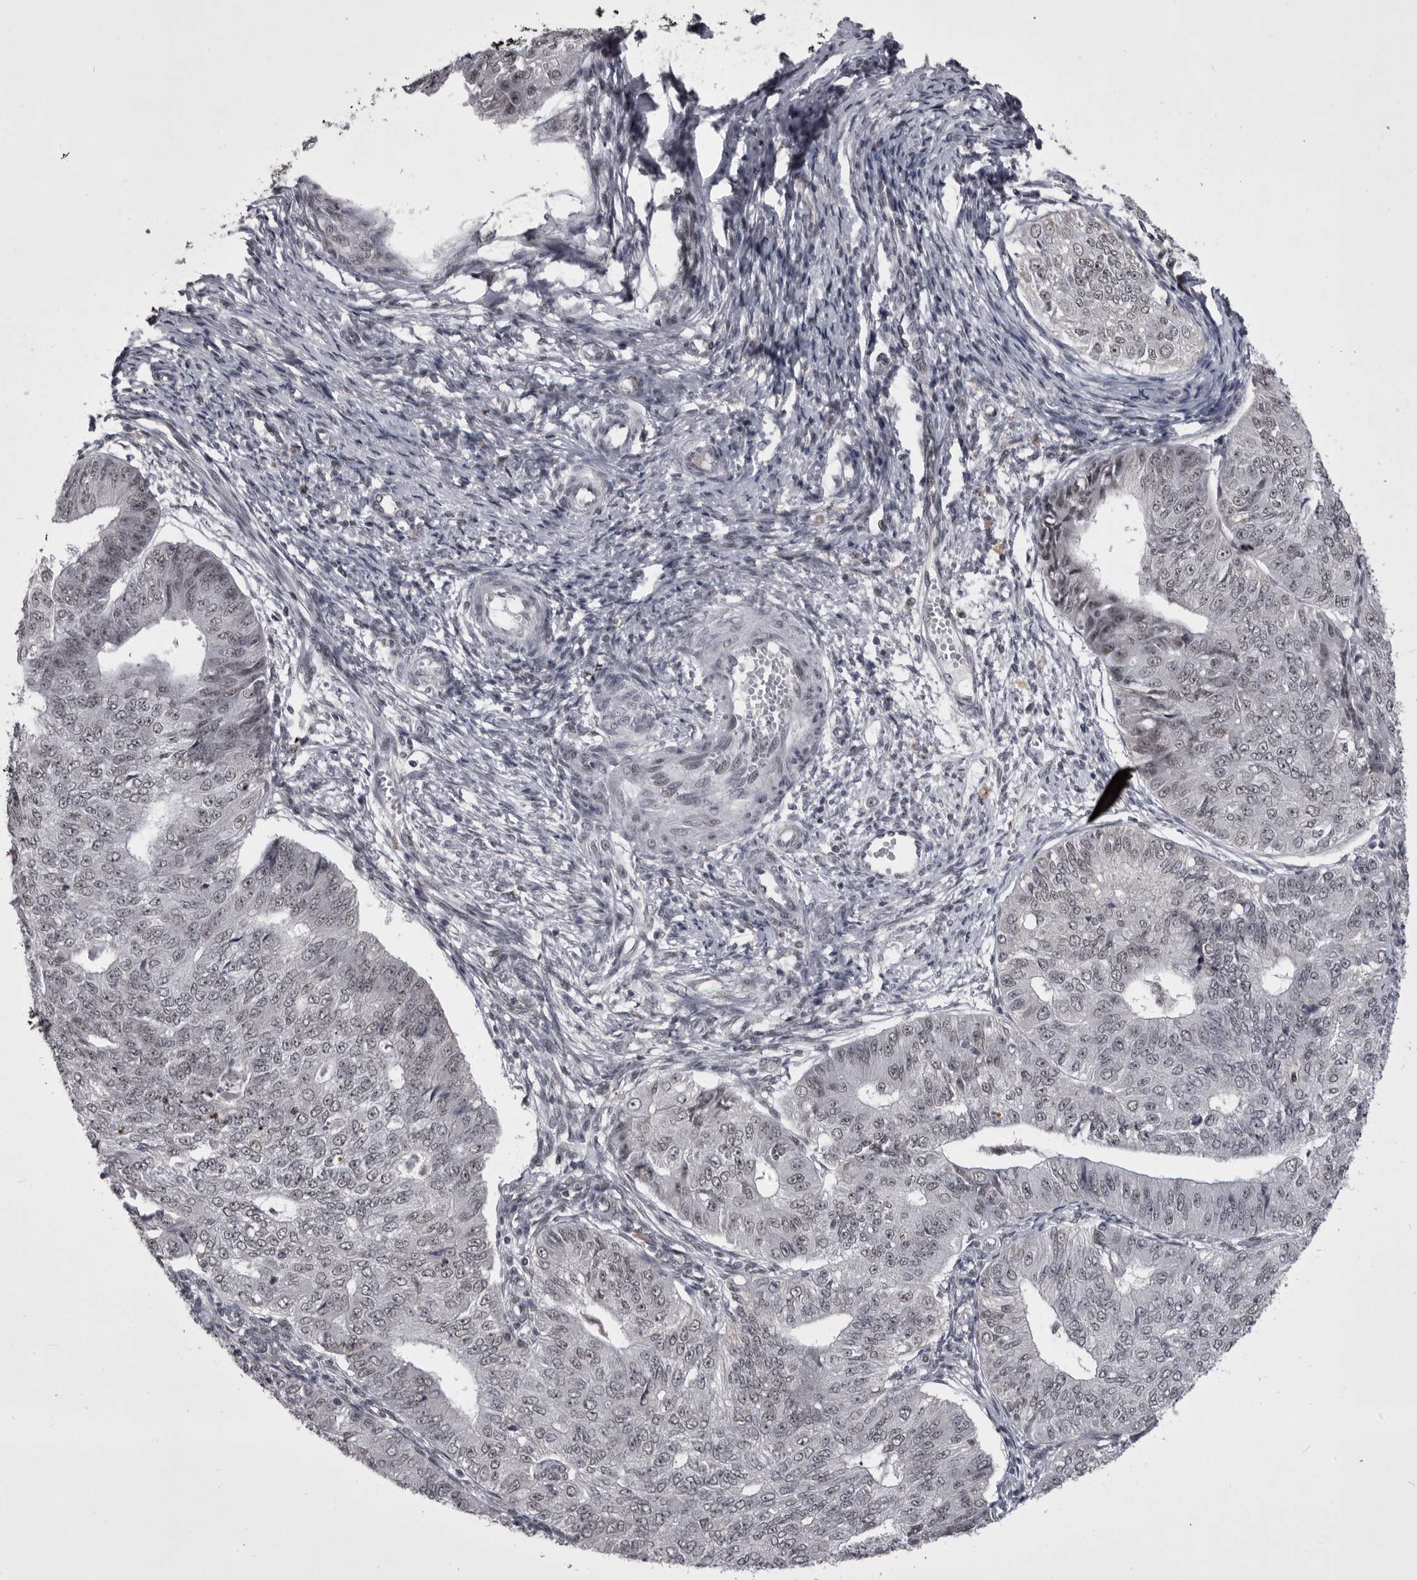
{"staining": {"intensity": "weak", "quantity": "<25%", "location": "nuclear"}, "tissue": "endometrial cancer", "cell_type": "Tumor cells", "image_type": "cancer", "snomed": [{"axis": "morphology", "description": "Adenocarcinoma, NOS"}, {"axis": "topography", "description": "Endometrium"}], "caption": "The histopathology image exhibits no significant positivity in tumor cells of endometrial cancer (adenocarcinoma).", "gene": "PRPF3", "patient": {"sex": "female", "age": 32}}